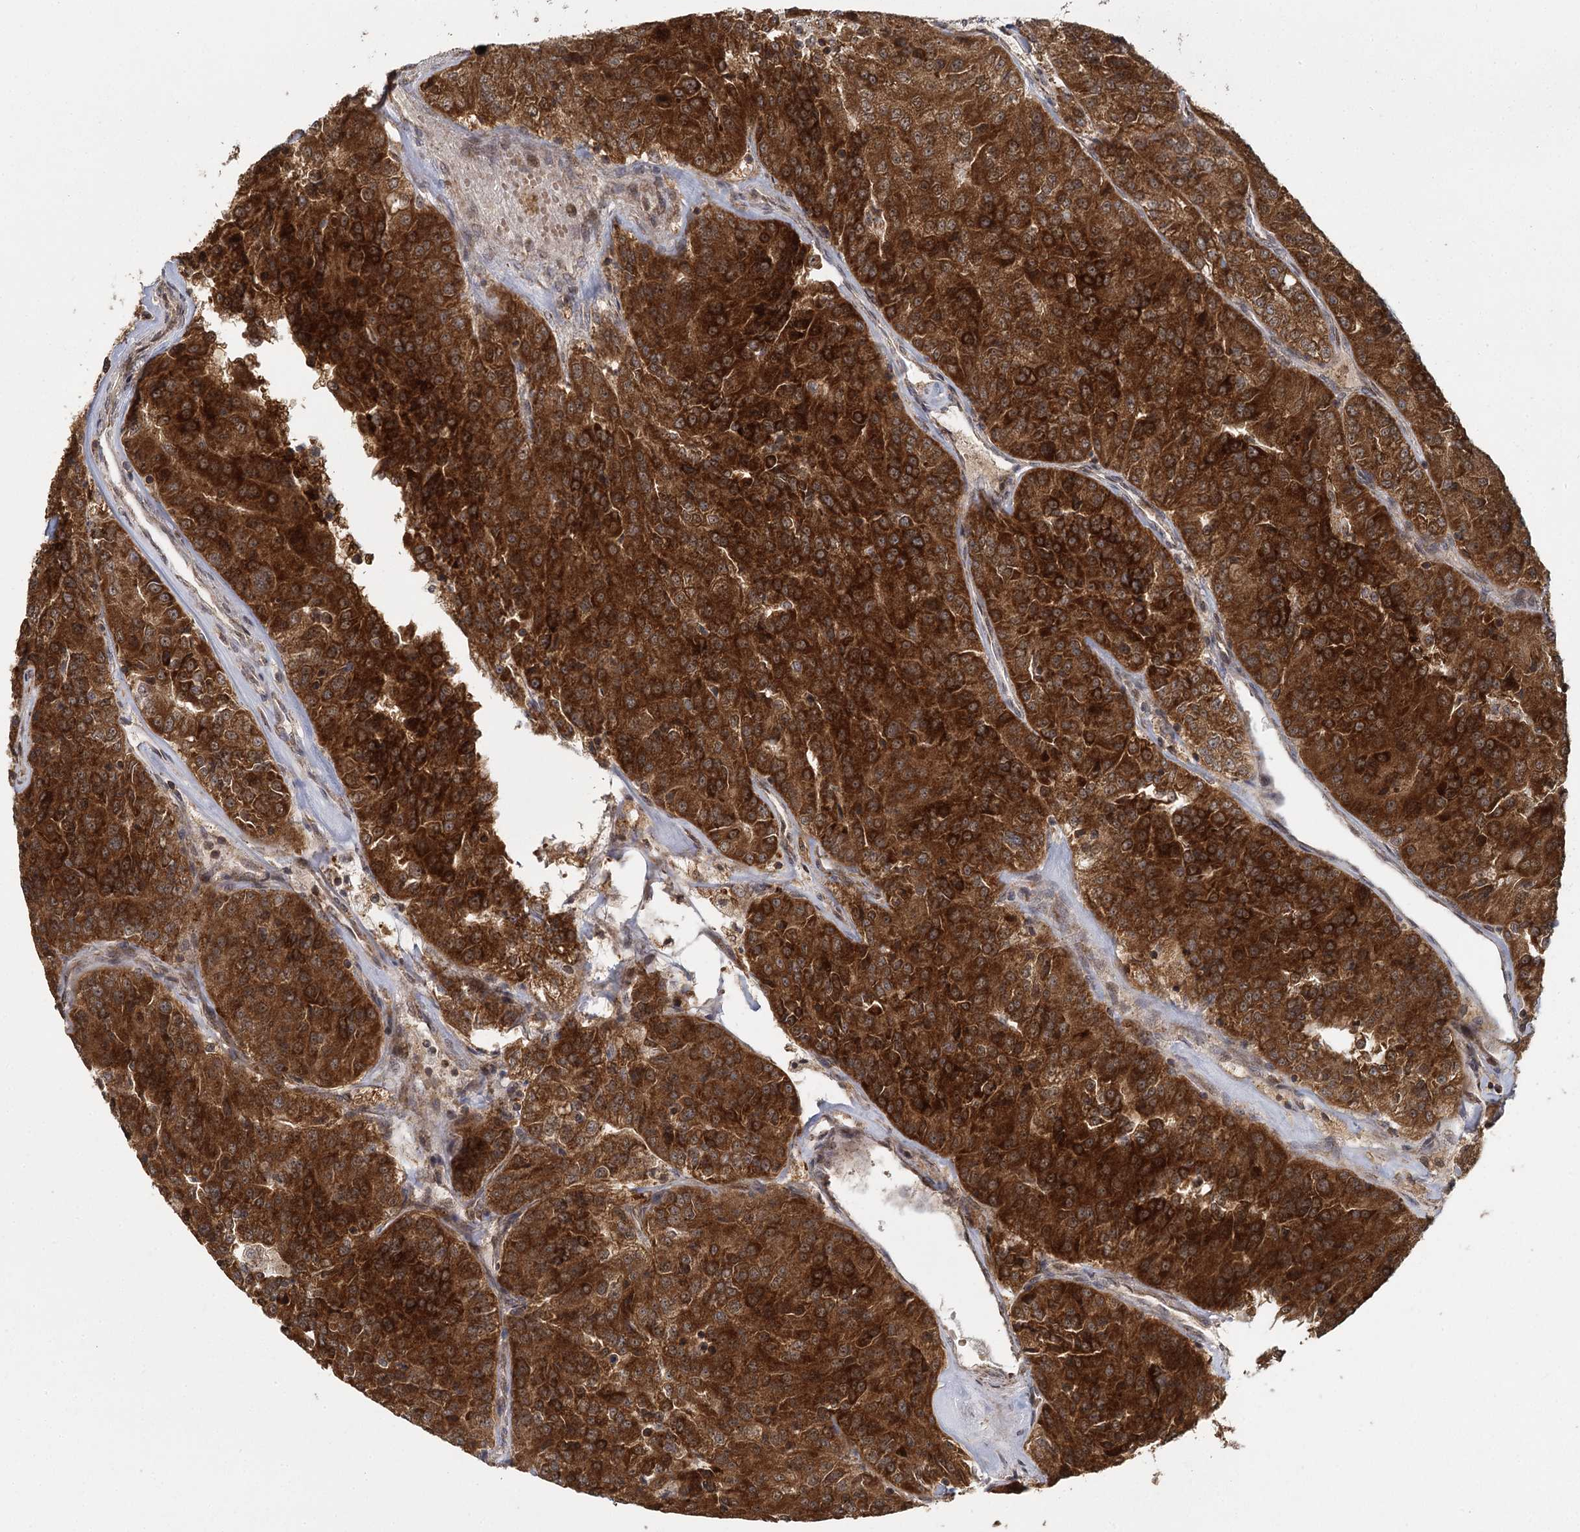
{"staining": {"intensity": "strong", "quantity": ">75%", "location": "cytoplasmic/membranous"}, "tissue": "renal cancer", "cell_type": "Tumor cells", "image_type": "cancer", "snomed": [{"axis": "morphology", "description": "Adenocarcinoma, NOS"}, {"axis": "topography", "description": "Kidney"}], "caption": "The histopathology image shows immunohistochemical staining of renal adenocarcinoma. There is strong cytoplasmic/membranous expression is appreciated in about >75% of tumor cells. The staining was performed using DAB to visualize the protein expression in brown, while the nuclei were stained in blue with hematoxylin (Magnification: 20x).", "gene": "MICU1", "patient": {"sex": "female", "age": 63}}